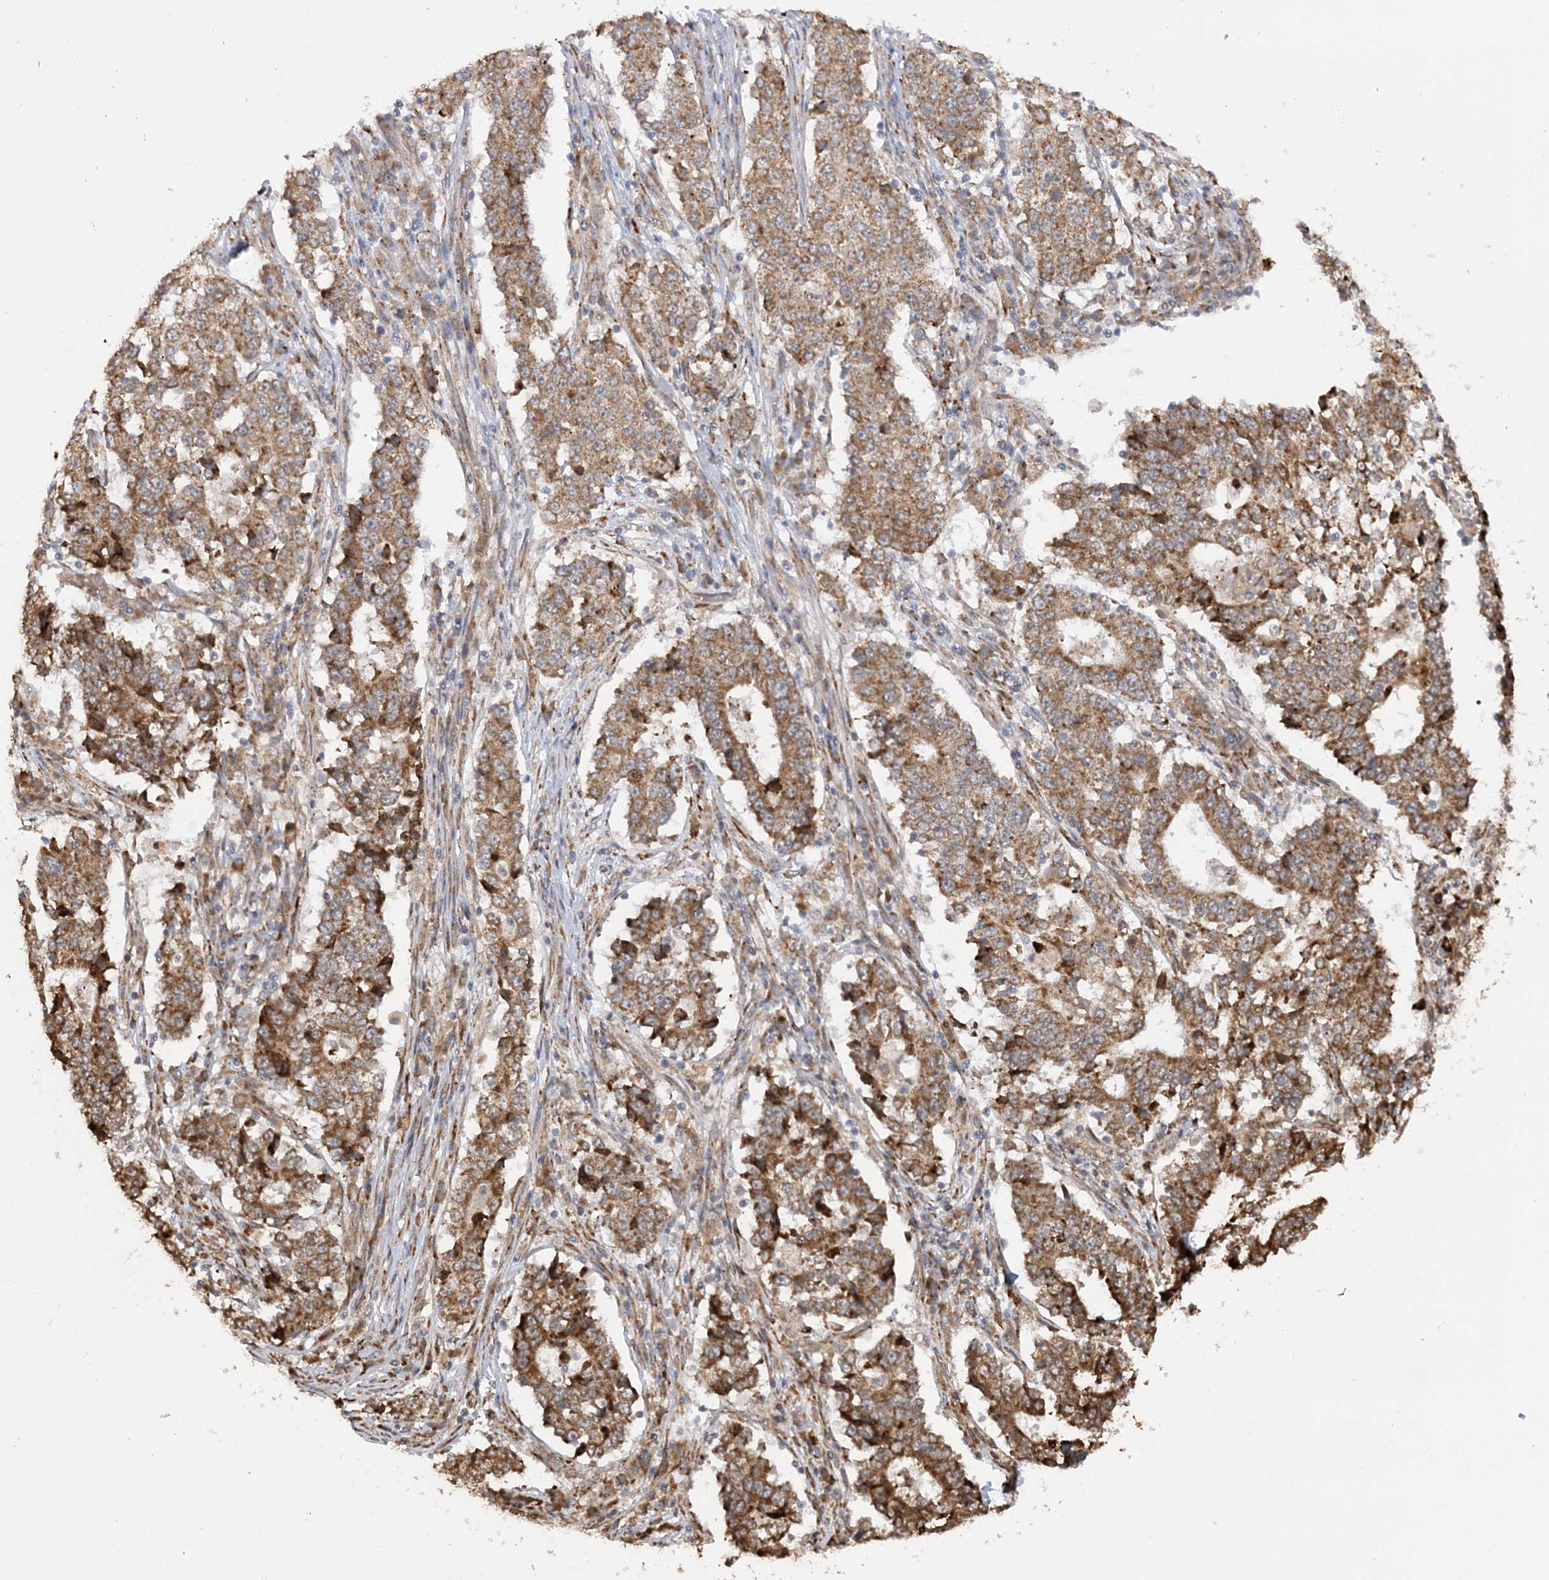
{"staining": {"intensity": "moderate", "quantity": ">75%", "location": "cytoplasmic/membranous"}, "tissue": "stomach cancer", "cell_type": "Tumor cells", "image_type": "cancer", "snomed": [{"axis": "morphology", "description": "Adenocarcinoma, NOS"}, {"axis": "topography", "description": "Stomach"}], "caption": "High-magnification brightfield microscopy of adenocarcinoma (stomach) stained with DAB (3,3'-diaminobenzidine) (brown) and counterstained with hematoxylin (blue). tumor cells exhibit moderate cytoplasmic/membranous positivity is seen in approximately>75% of cells. (IHC, brightfield microscopy, high magnification).", "gene": "MRPL47", "patient": {"sex": "male", "age": 59}}